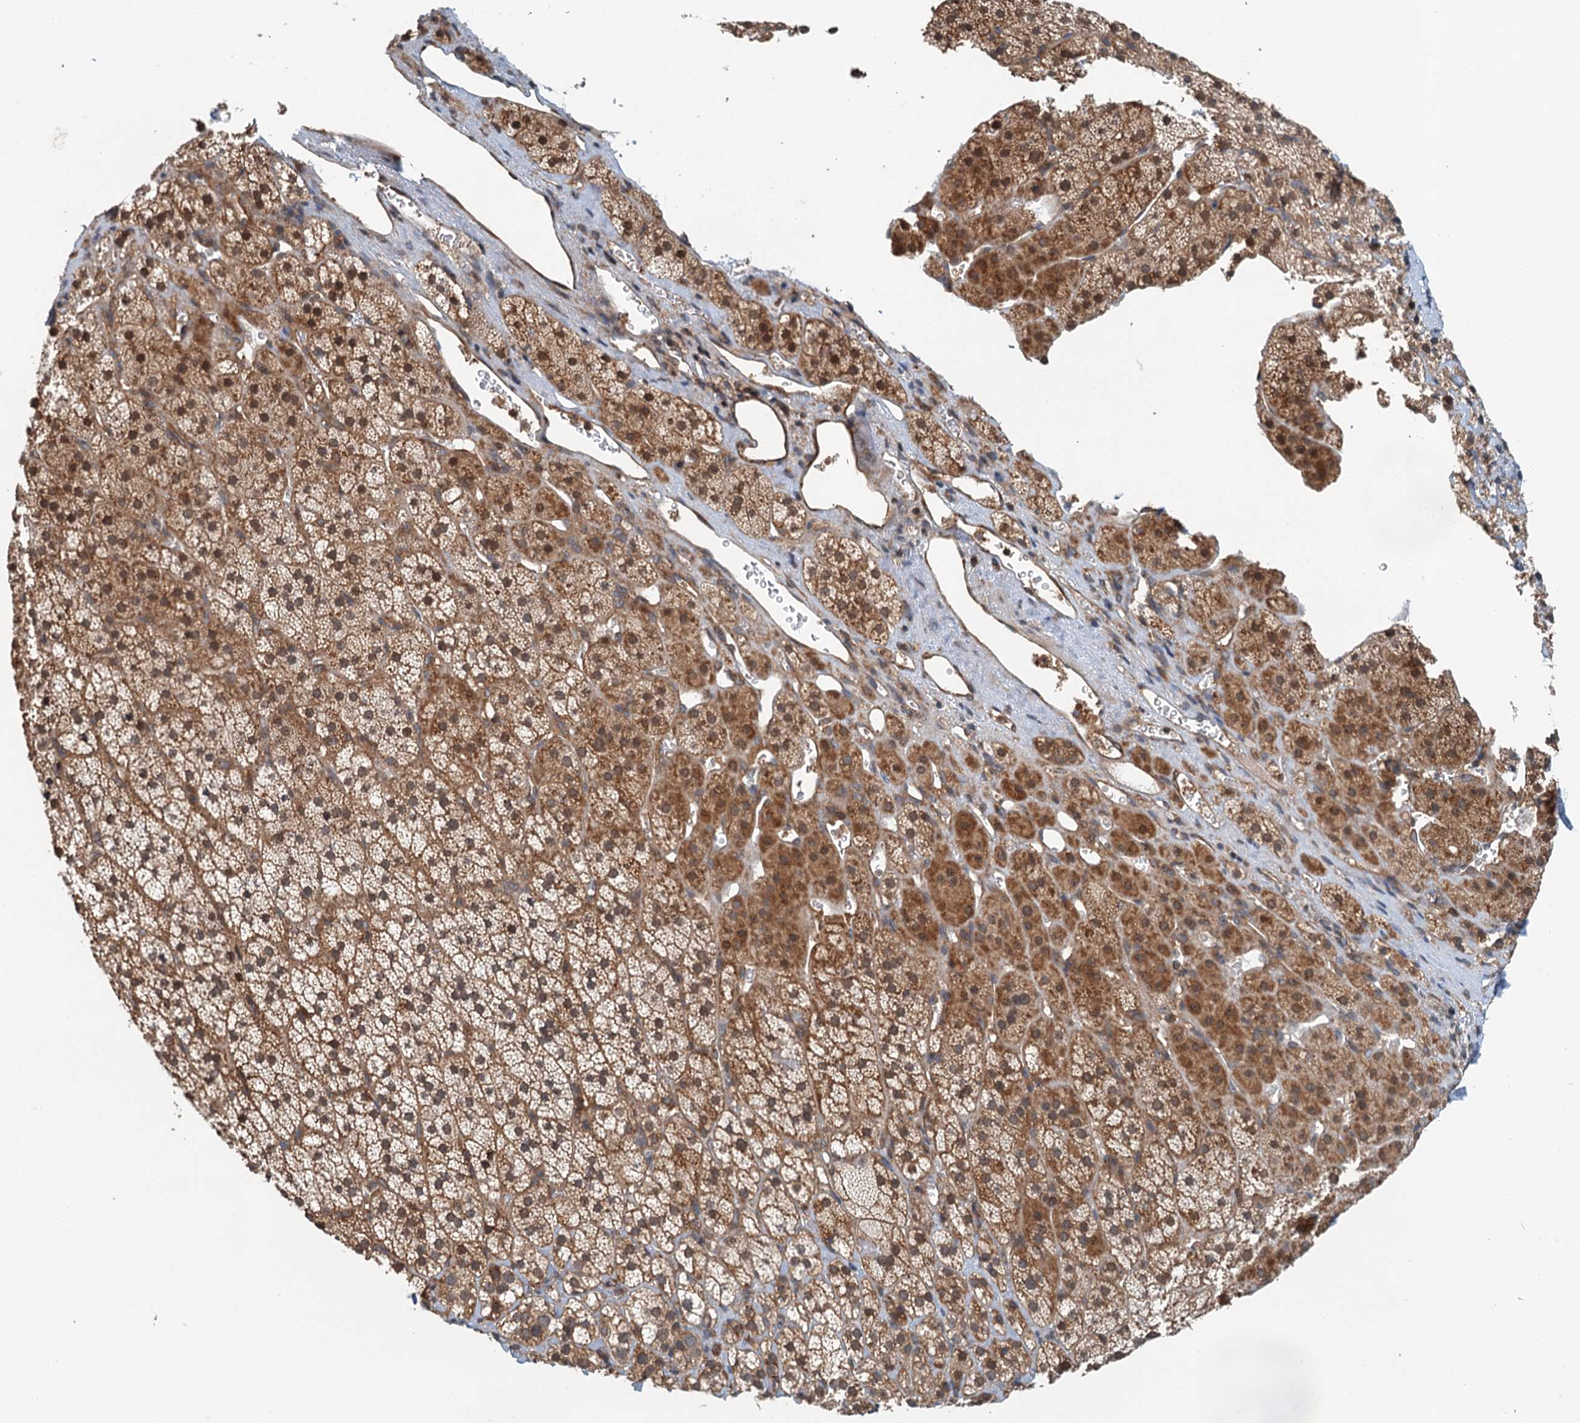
{"staining": {"intensity": "moderate", "quantity": ">75%", "location": "cytoplasmic/membranous,nuclear"}, "tissue": "adrenal gland", "cell_type": "Glandular cells", "image_type": "normal", "snomed": [{"axis": "morphology", "description": "Normal tissue, NOS"}, {"axis": "topography", "description": "Adrenal gland"}], "caption": "Adrenal gland stained with DAB (3,3'-diaminobenzidine) immunohistochemistry exhibits medium levels of moderate cytoplasmic/membranous,nuclear positivity in approximately >75% of glandular cells.", "gene": "ZNF527", "patient": {"sex": "female", "age": 44}}